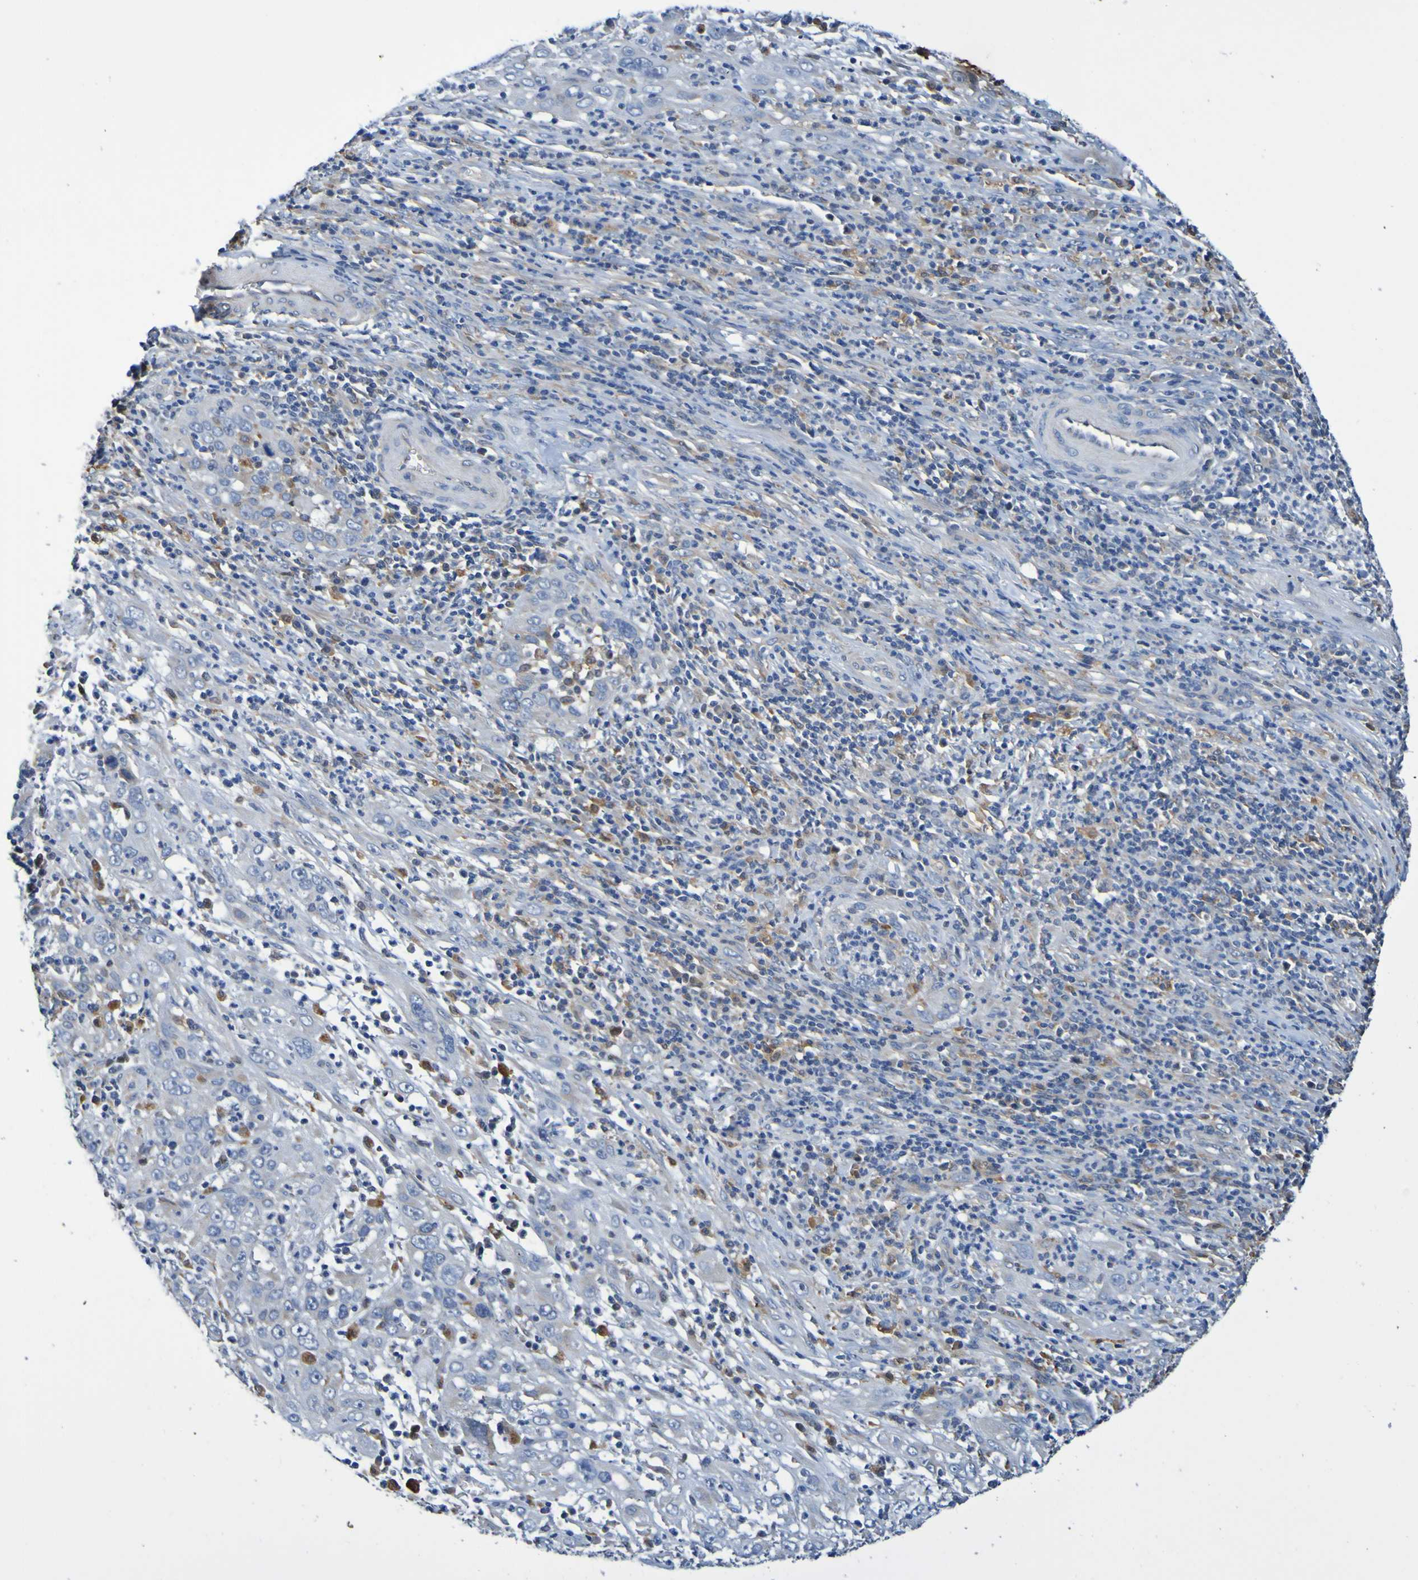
{"staining": {"intensity": "weak", "quantity": ">75%", "location": "cytoplasmic/membranous"}, "tissue": "cervical cancer", "cell_type": "Tumor cells", "image_type": "cancer", "snomed": [{"axis": "morphology", "description": "Squamous cell carcinoma, NOS"}, {"axis": "topography", "description": "Cervix"}], "caption": "IHC (DAB (3,3'-diaminobenzidine)) staining of cervical cancer reveals weak cytoplasmic/membranous protein expression in about >75% of tumor cells.", "gene": "METAP2", "patient": {"sex": "female", "age": 32}}